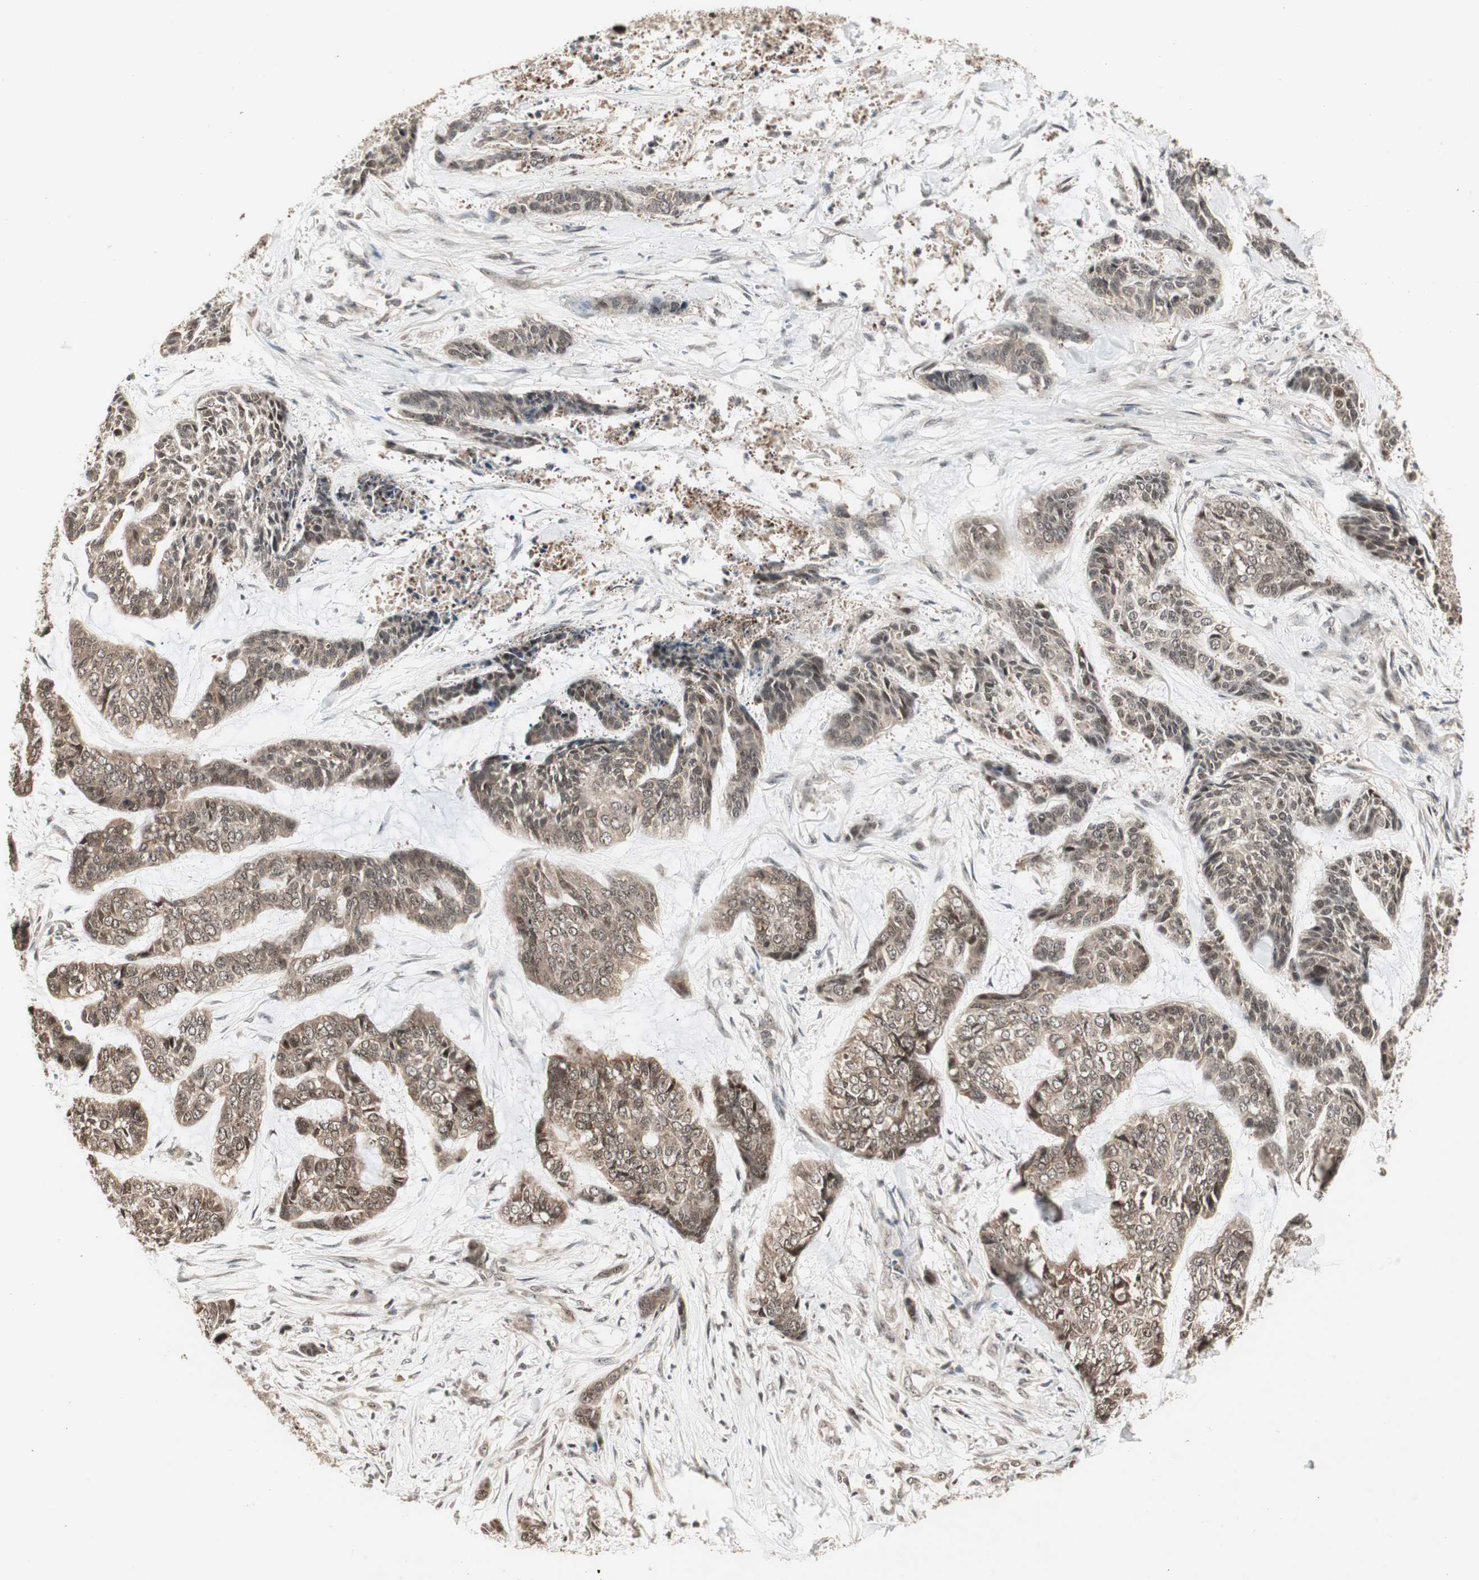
{"staining": {"intensity": "weak", "quantity": ">75%", "location": "cytoplasmic/membranous,nuclear"}, "tissue": "skin cancer", "cell_type": "Tumor cells", "image_type": "cancer", "snomed": [{"axis": "morphology", "description": "Basal cell carcinoma"}, {"axis": "topography", "description": "Skin"}], "caption": "Immunohistochemical staining of human basal cell carcinoma (skin) exhibits weak cytoplasmic/membranous and nuclear protein expression in about >75% of tumor cells.", "gene": "CSNK2B", "patient": {"sex": "female", "age": 64}}